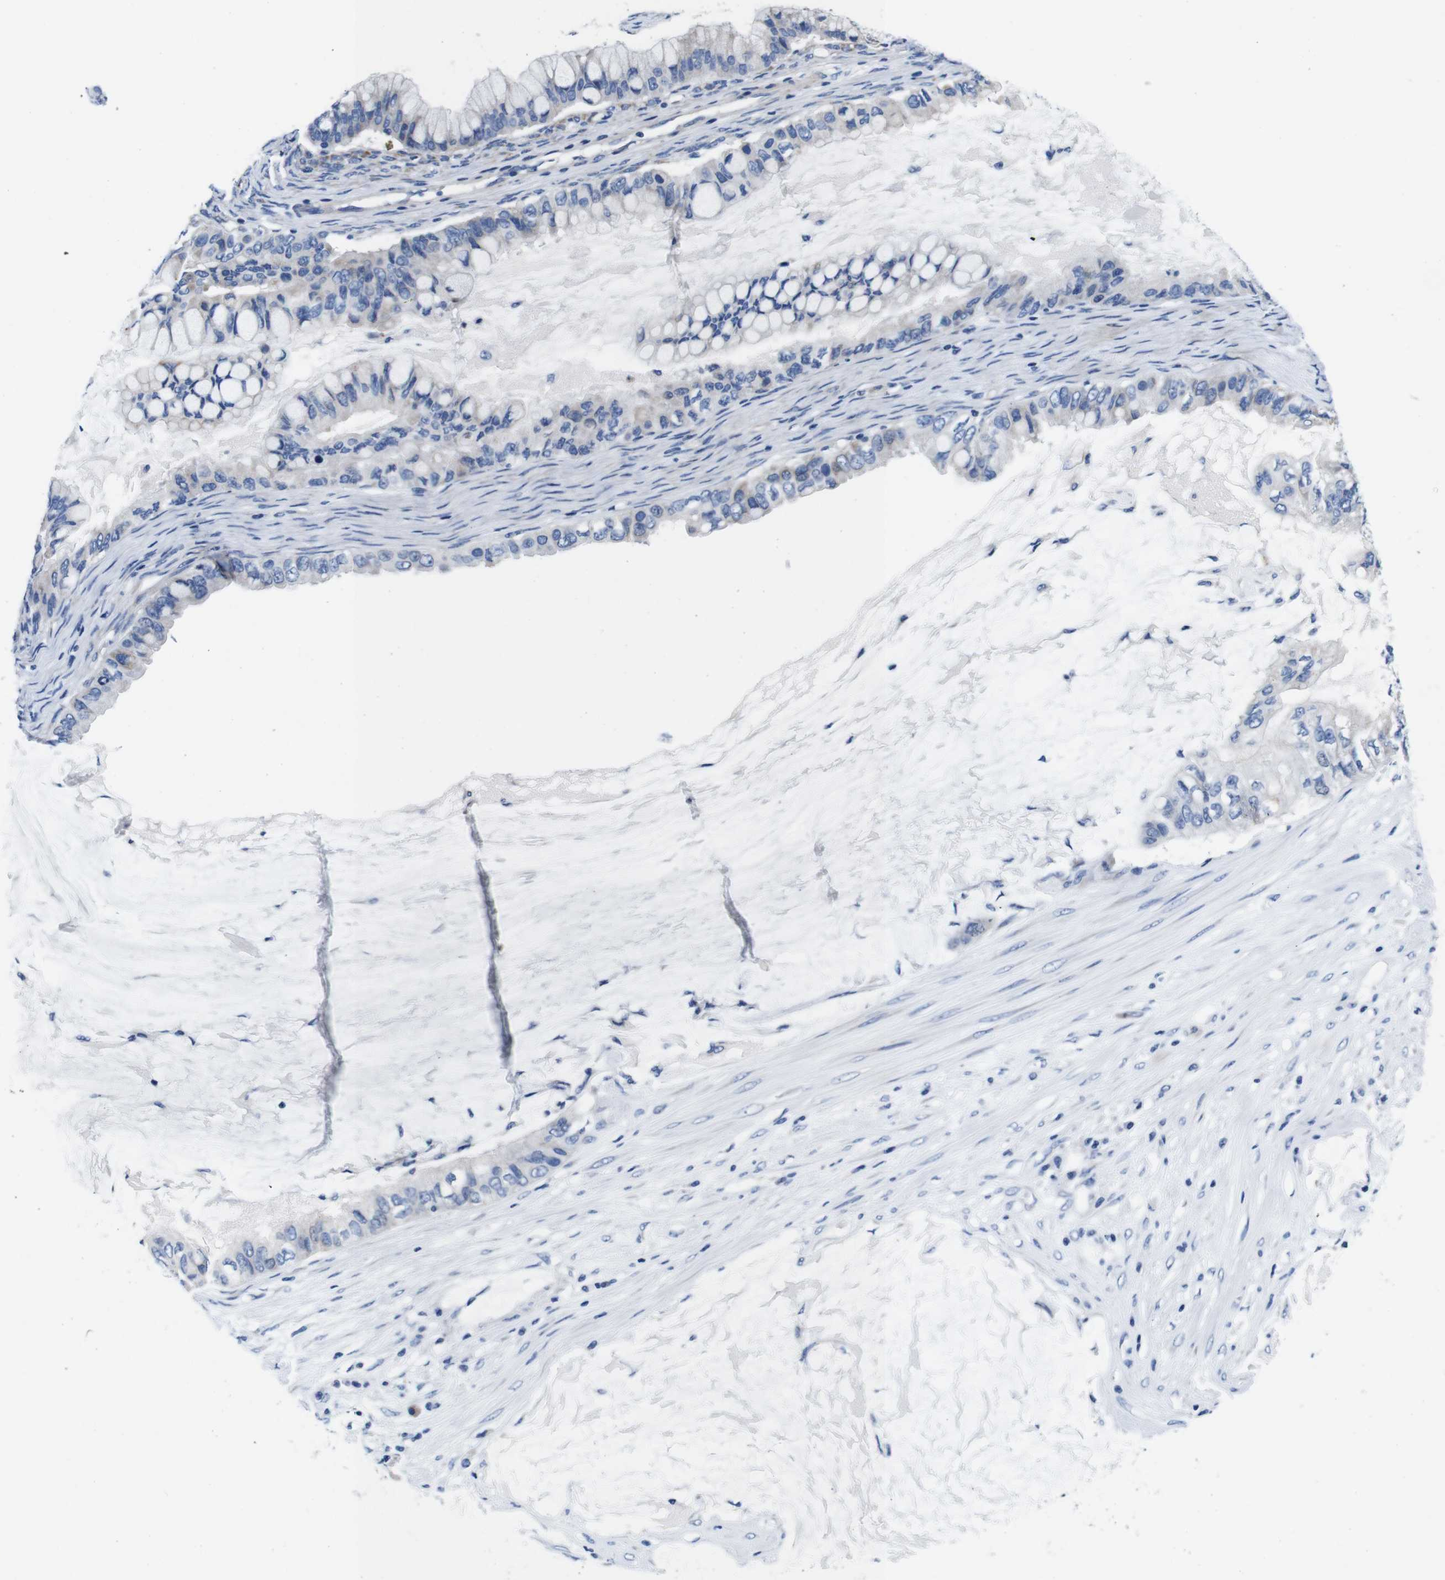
{"staining": {"intensity": "negative", "quantity": "none", "location": "none"}, "tissue": "ovarian cancer", "cell_type": "Tumor cells", "image_type": "cancer", "snomed": [{"axis": "morphology", "description": "Cystadenocarcinoma, mucinous, NOS"}, {"axis": "topography", "description": "Ovary"}], "caption": "Tumor cells are negative for protein expression in human ovarian cancer (mucinous cystadenocarcinoma).", "gene": "SNX19", "patient": {"sex": "female", "age": 80}}